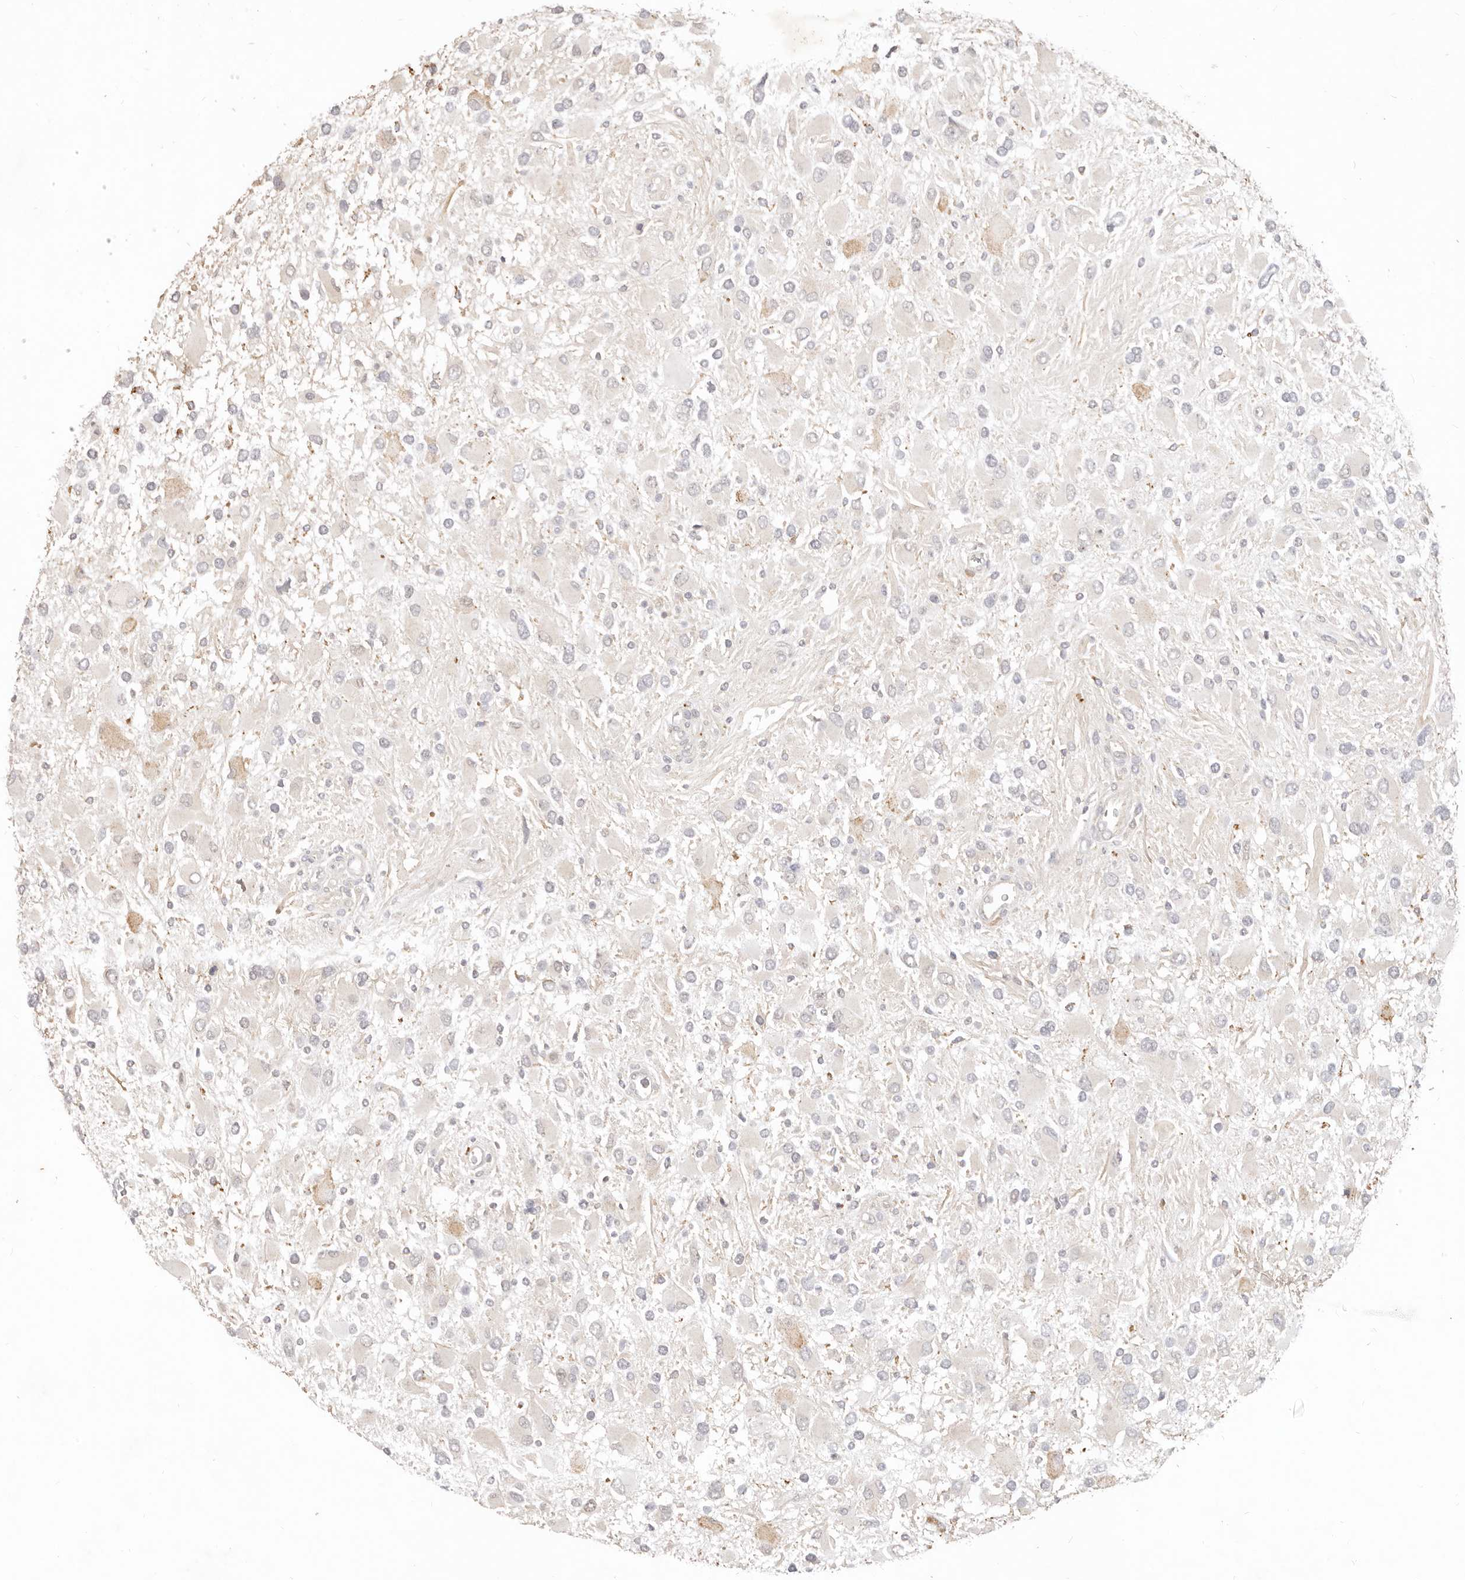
{"staining": {"intensity": "negative", "quantity": "none", "location": "none"}, "tissue": "glioma", "cell_type": "Tumor cells", "image_type": "cancer", "snomed": [{"axis": "morphology", "description": "Glioma, malignant, High grade"}, {"axis": "topography", "description": "Brain"}], "caption": "Human glioma stained for a protein using immunohistochemistry (IHC) reveals no staining in tumor cells.", "gene": "USP49", "patient": {"sex": "male", "age": 53}}